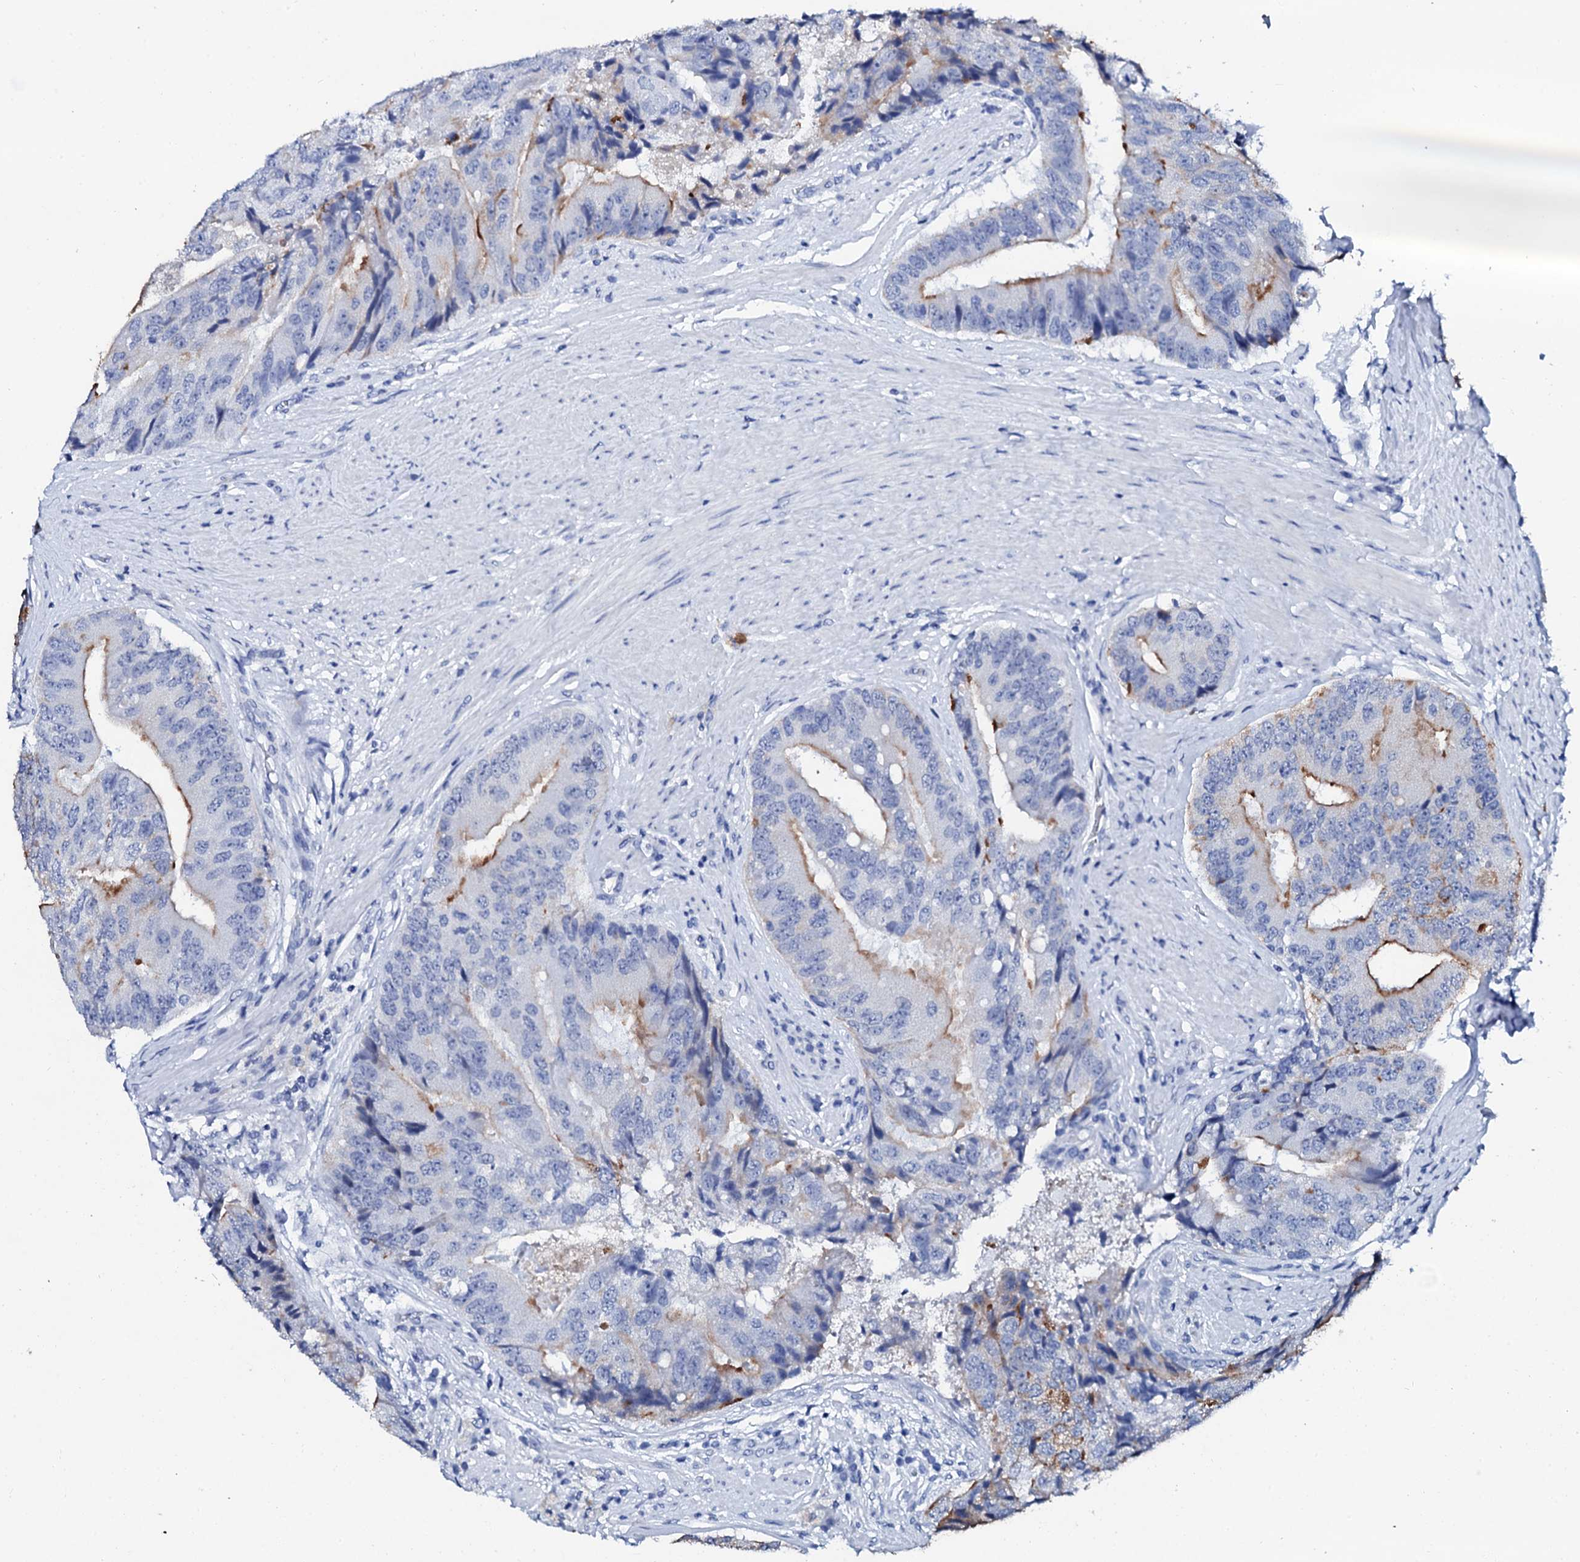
{"staining": {"intensity": "moderate", "quantity": "25%-75%", "location": "cytoplasmic/membranous"}, "tissue": "prostate cancer", "cell_type": "Tumor cells", "image_type": "cancer", "snomed": [{"axis": "morphology", "description": "Adenocarcinoma, High grade"}, {"axis": "topography", "description": "Prostate"}], "caption": "Protein expression analysis of adenocarcinoma (high-grade) (prostate) demonstrates moderate cytoplasmic/membranous expression in about 25%-75% of tumor cells.", "gene": "SPATA19", "patient": {"sex": "male", "age": 70}}